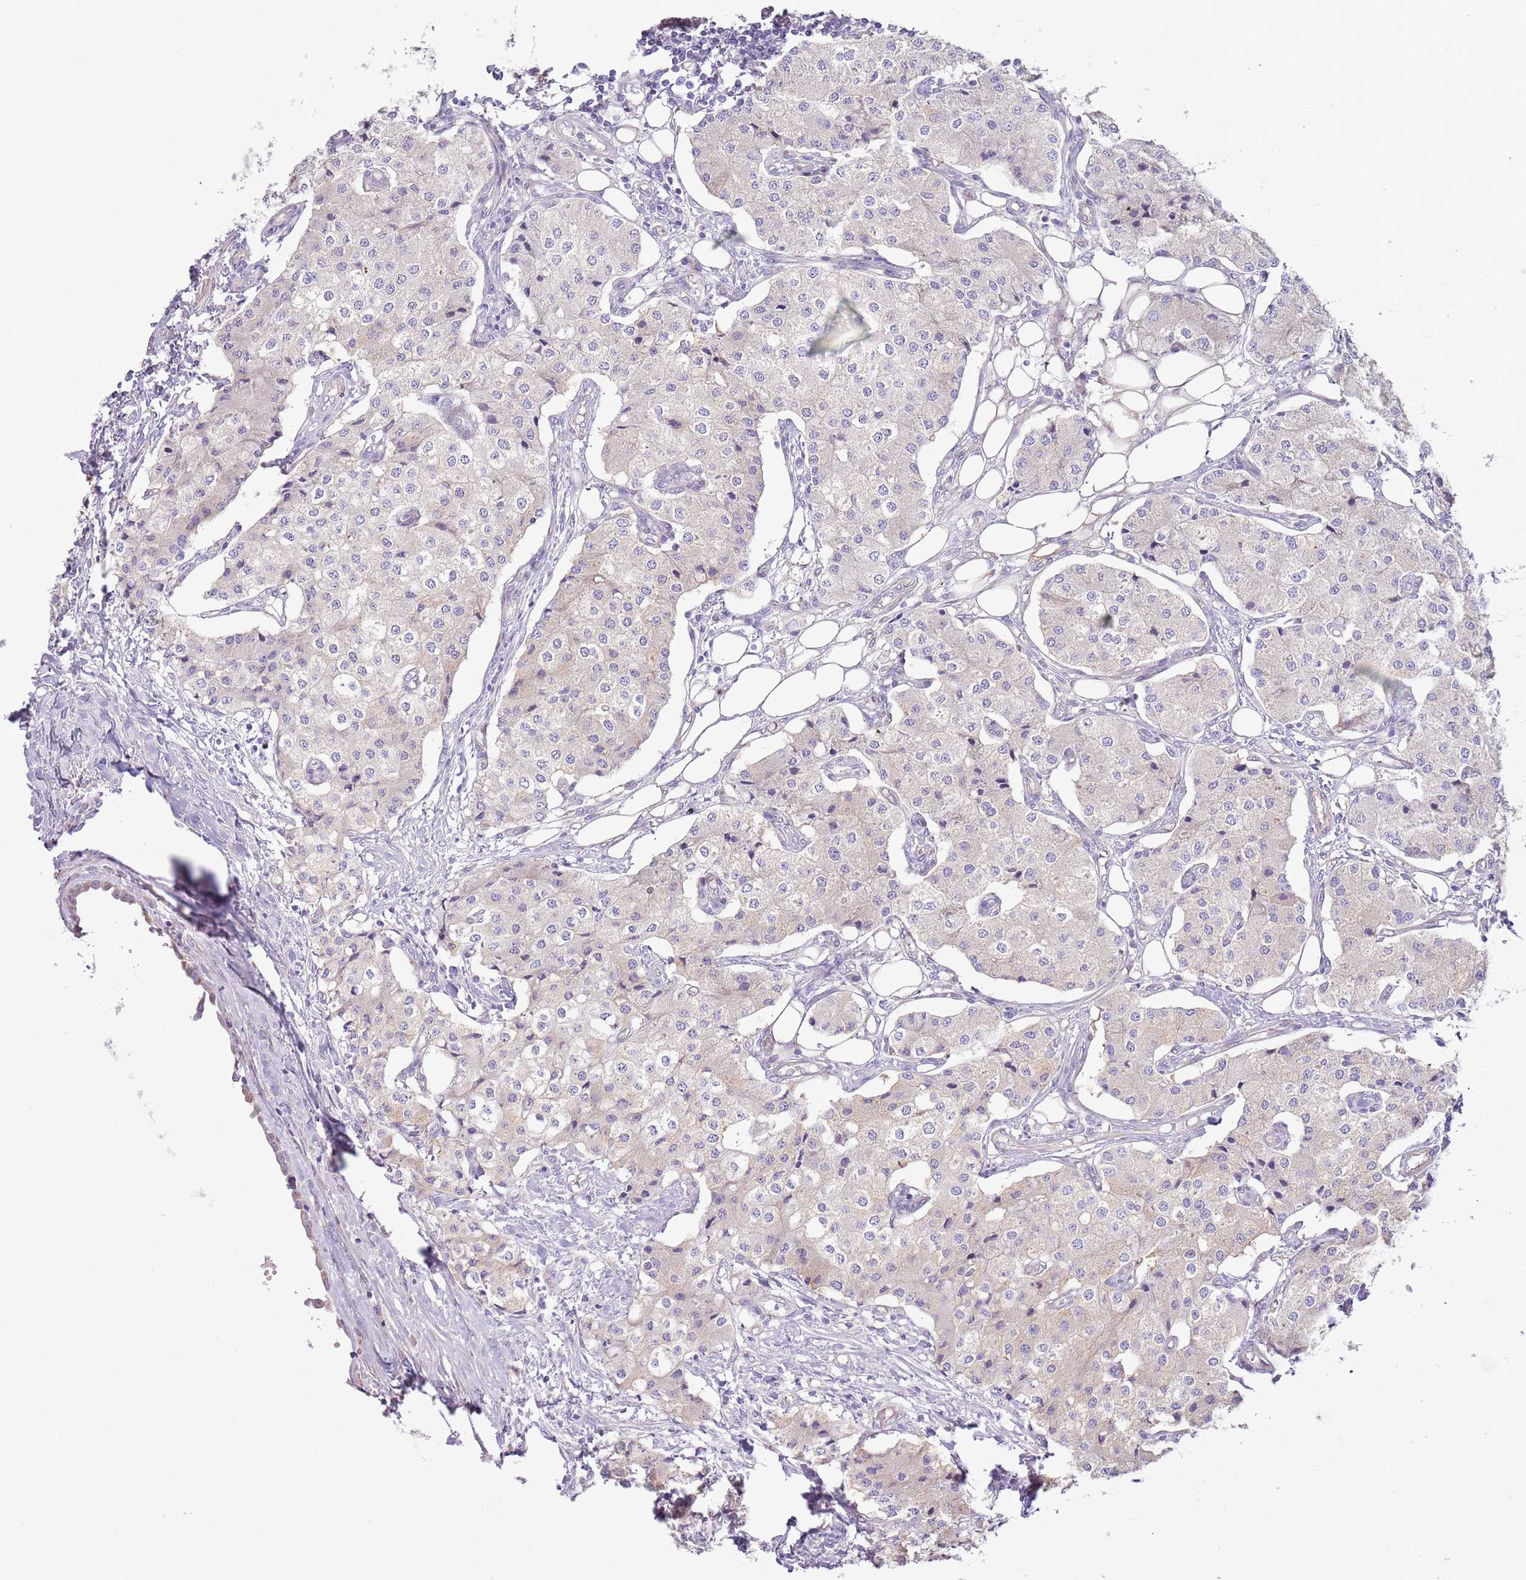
{"staining": {"intensity": "weak", "quantity": "<25%", "location": "cytoplasmic/membranous"}, "tissue": "carcinoid", "cell_type": "Tumor cells", "image_type": "cancer", "snomed": [{"axis": "morphology", "description": "Carcinoid, malignant, NOS"}, {"axis": "topography", "description": "Colon"}], "caption": "High power microscopy photomicrograph of an immunohistochemistry (IHC) image of malignant carcinoid, revealing no significant positivity in tumor cells.", "gene": "MRO", "patient": {"sex": "female", "age": 52}}